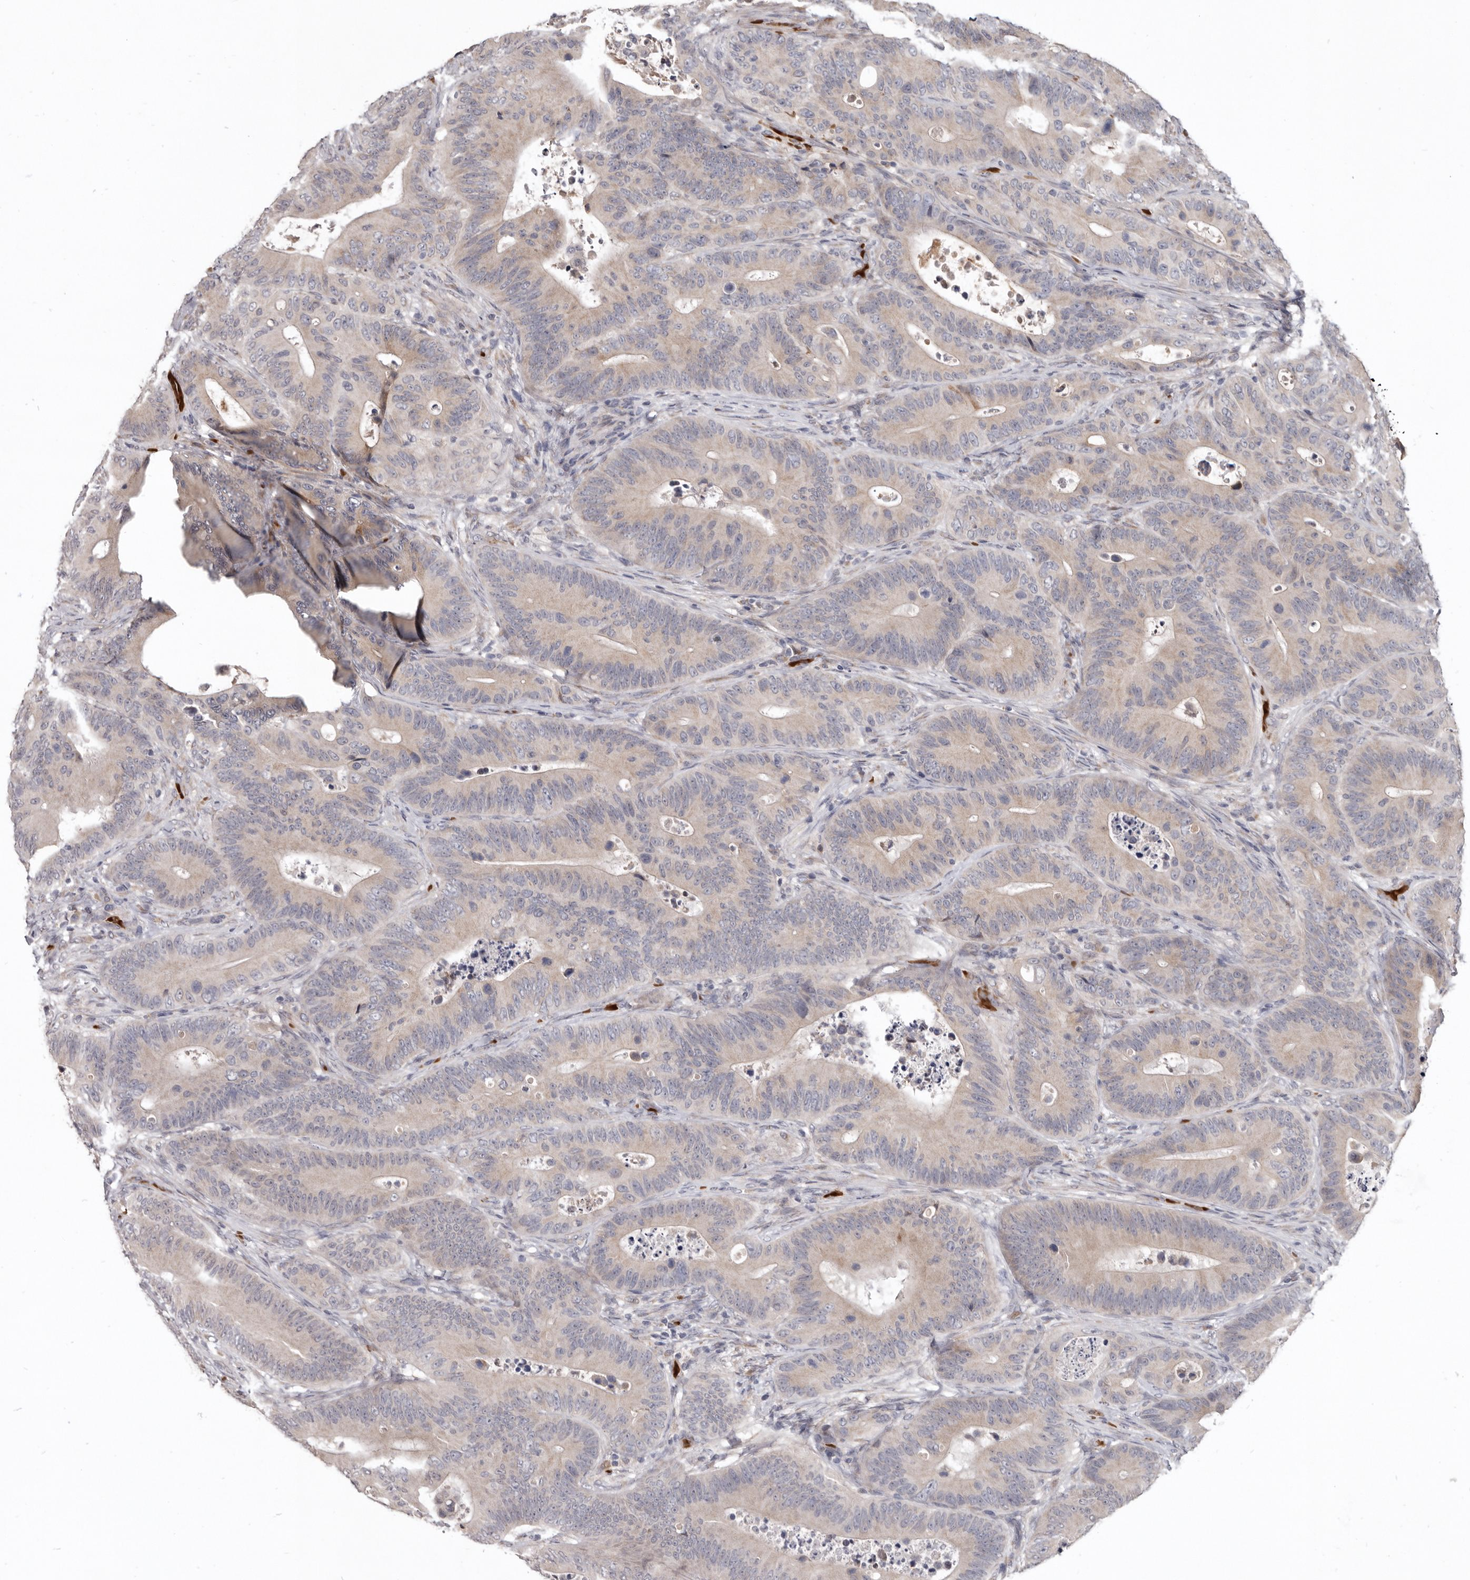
{"staining": {"intensity": "weak", "quantity": "<25%", "location": "cytoplasmic/membranous"}, "tissue": "colorectal cancer", "cell_type": "Tumor cells", "image_type": "cancer", "snomed": [{"axis": "morphology", "description": "Adenocarcinoma, NOS"}, {"axis": "topography", "description": "Colon"}], "caption": "IHC micrograph of human colorectal cancer (adenocarcinoma) stained for a protein (brown), which reveals no expression in tumor cells.", "gene": "NENF", "patient": {"sex": "male", "age": 83}}